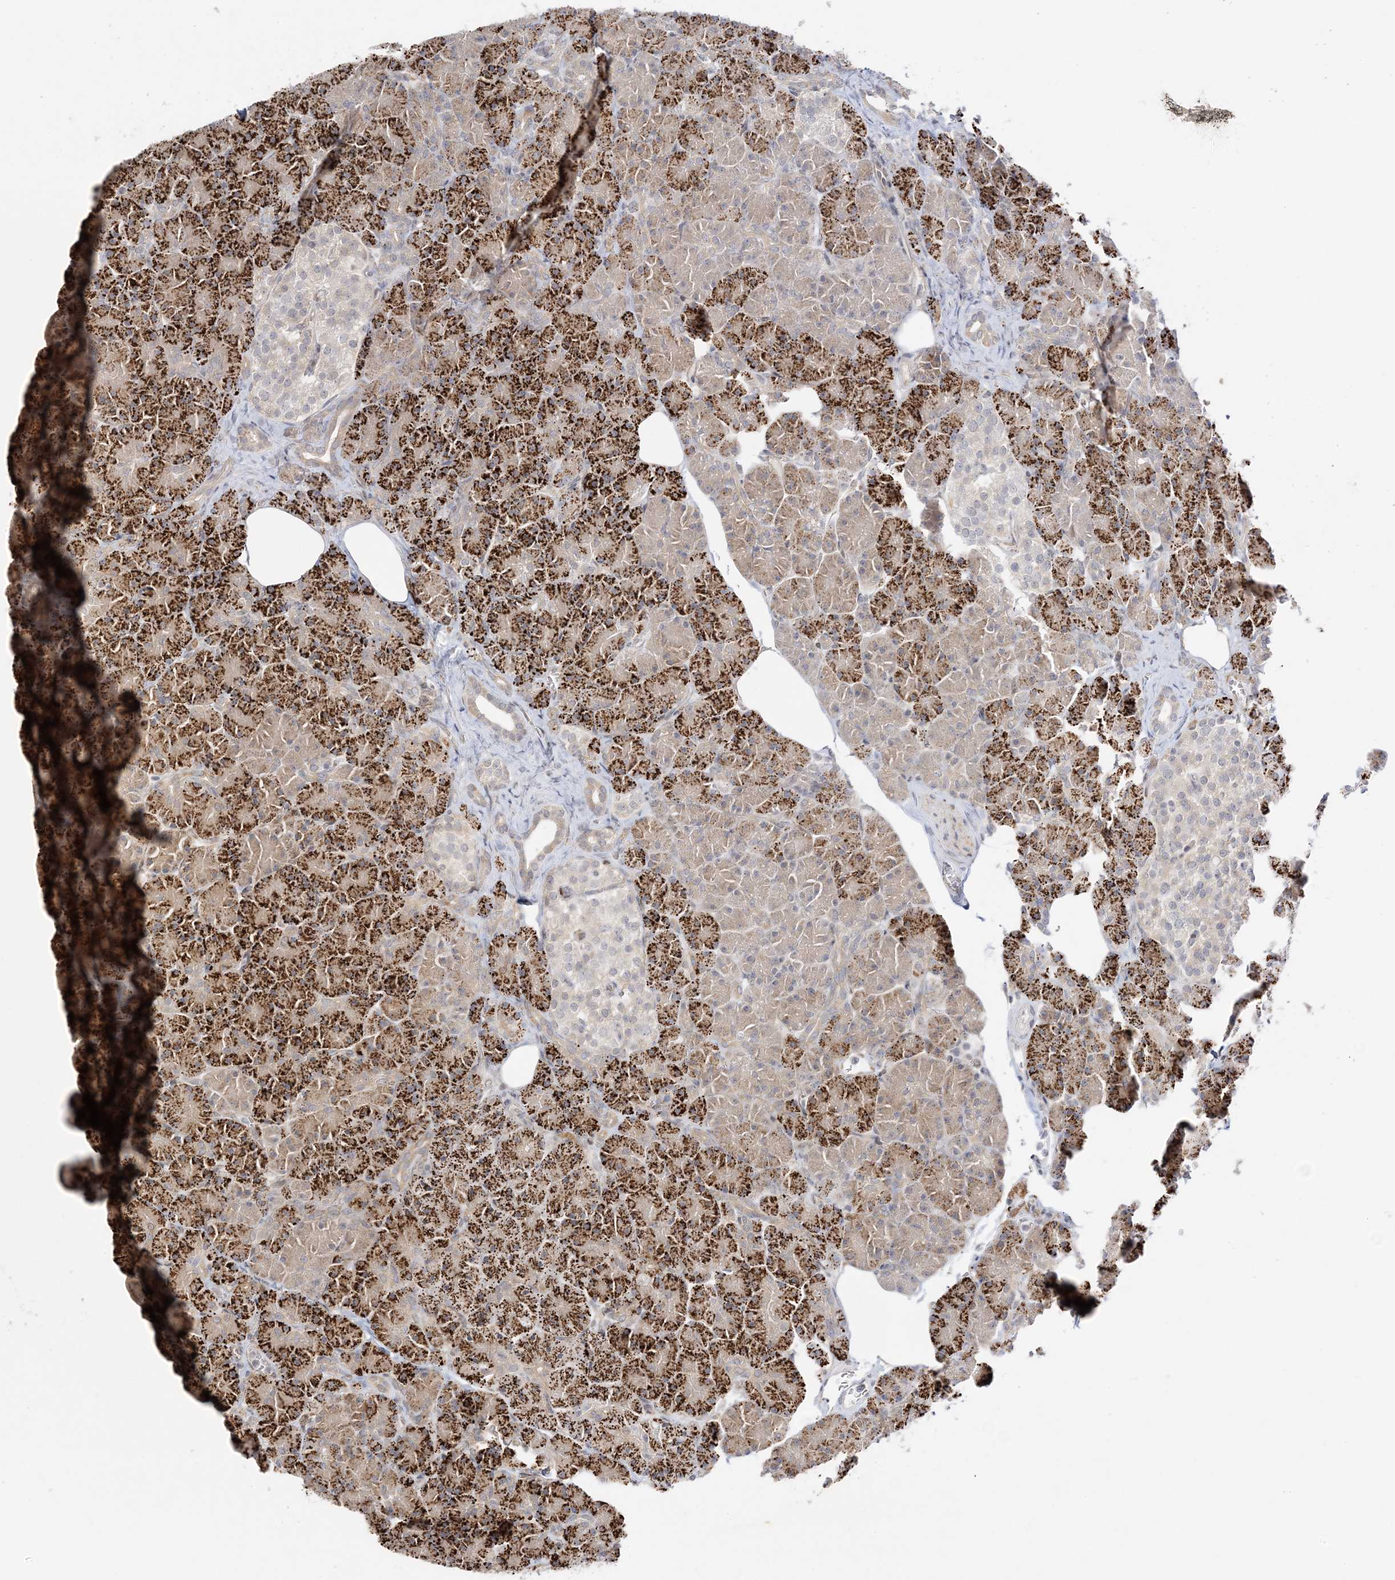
{"staining": {"intensity": "strong", "quantity": "25%-75%", "location": "cytoplasmic/membranous"}, "tissue": "pancreas", "cell_type": "Exocrine glandular cells", "image_type": "normal", "snomed": [{"axis": "morphology", "description": "Normal tissue, NOS"}, {"axis": "topography", "description": "Pancreas"}], "caption": "Brown immunohistochemical staining in normal pancreas exhibits strong cytoplasmic/membranous expression in about 25%-75% of exocrine glandular cells.", "gene": "C2CD2", "patient": {"sex": "female", "age": 43}}